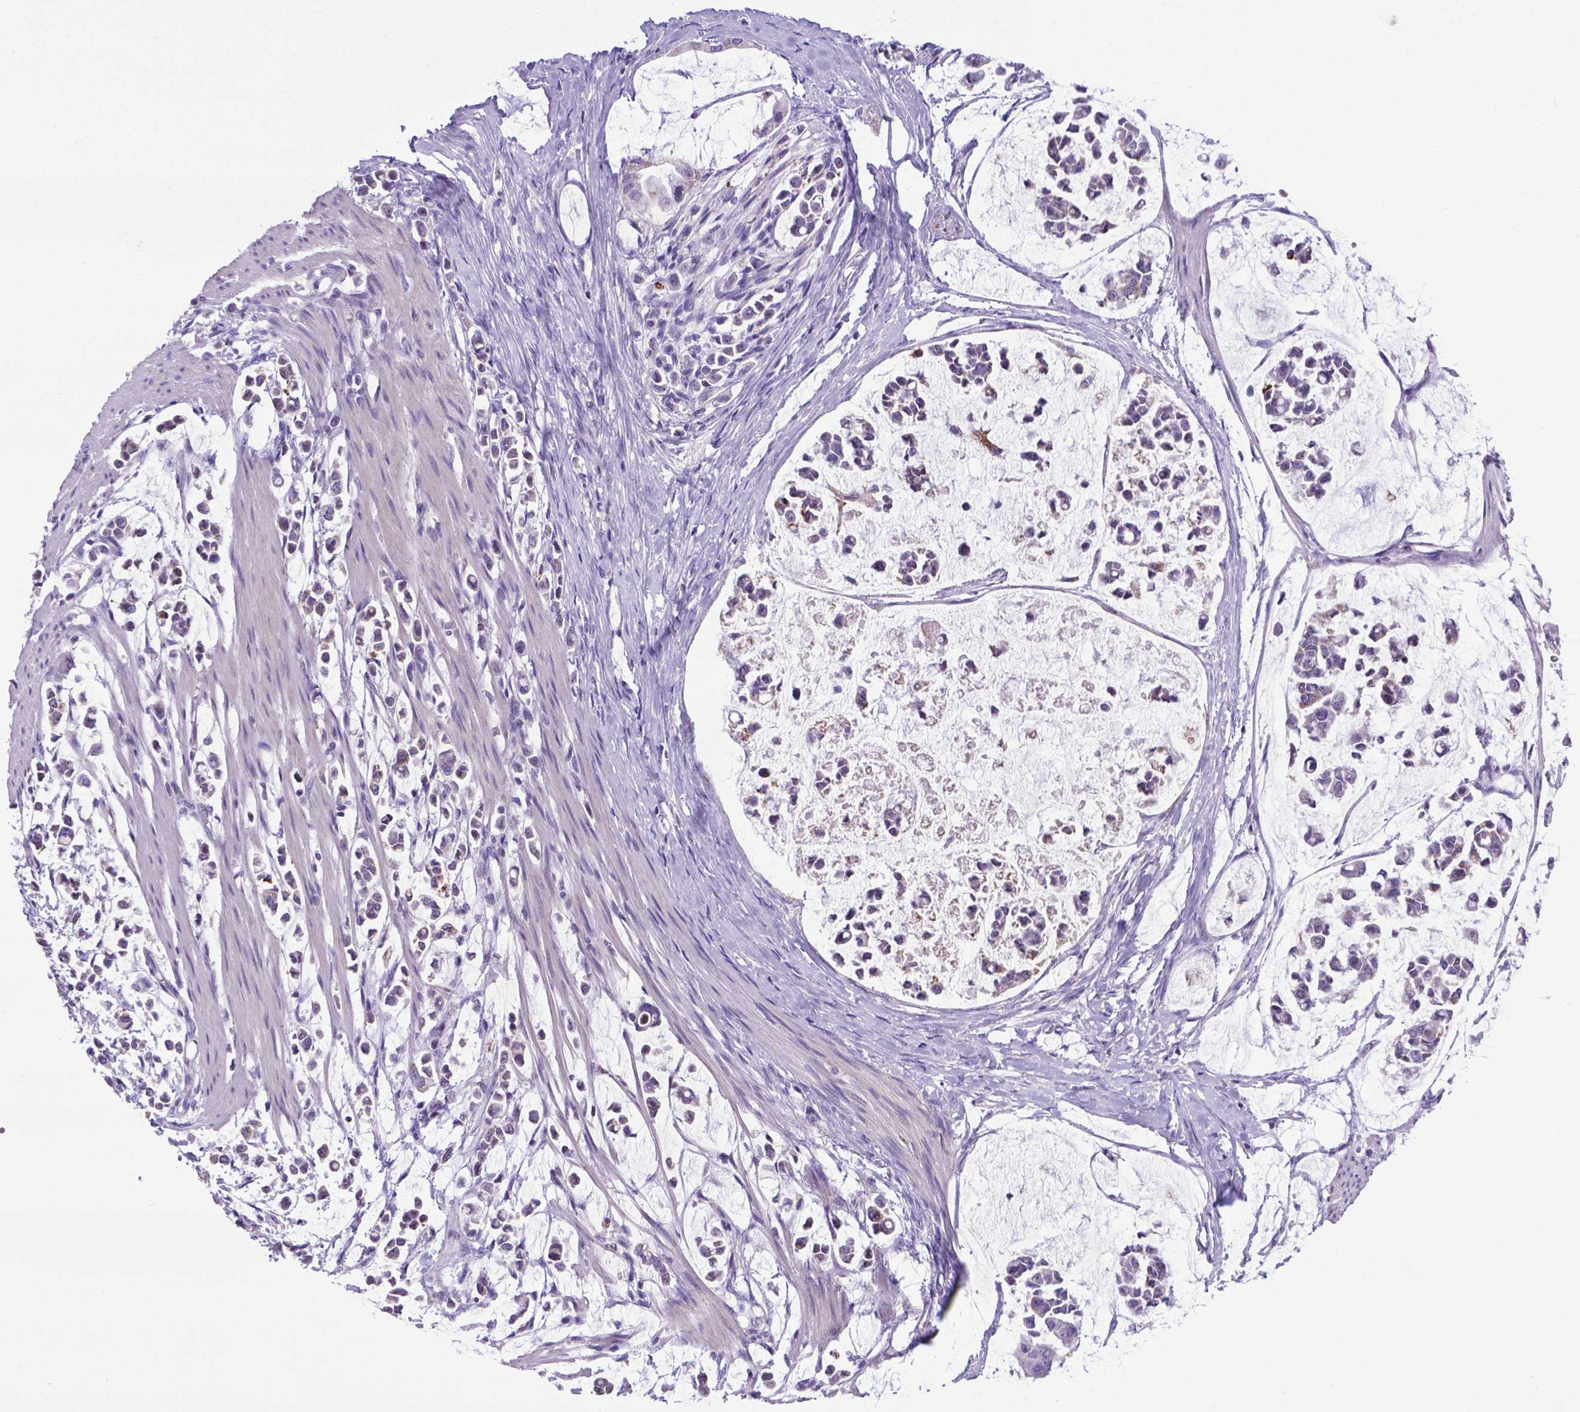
{"staining": {"intensity": "weak", "quantity": "25%-75%", "location": "cytoplasmic/membranous"}, "tissue": "stomach cancer", "cell_type": "Tumor cells", "image_type": "cancer", "snomed": [{"axis": "morphology", "description": "Adenocarcinoma, NOS"}, {"axis": "topography", "description": "Stomach"}], "caption": "High-magnification brightfield microscopy of stomach cancer (adenocarcinoma) stained with DAB (3,3'-diaminobenzidine) (brown) and counterstained with hematoxylin (blue). tumor cells exhibit weak cytoplasmic/membranous expression is identified in about25%-75% of cells. (Brightfield microscopy of DAB IHC at high magnification).", "gene": "POU3F3", "patient": {"sex": "male", "age": 82}}